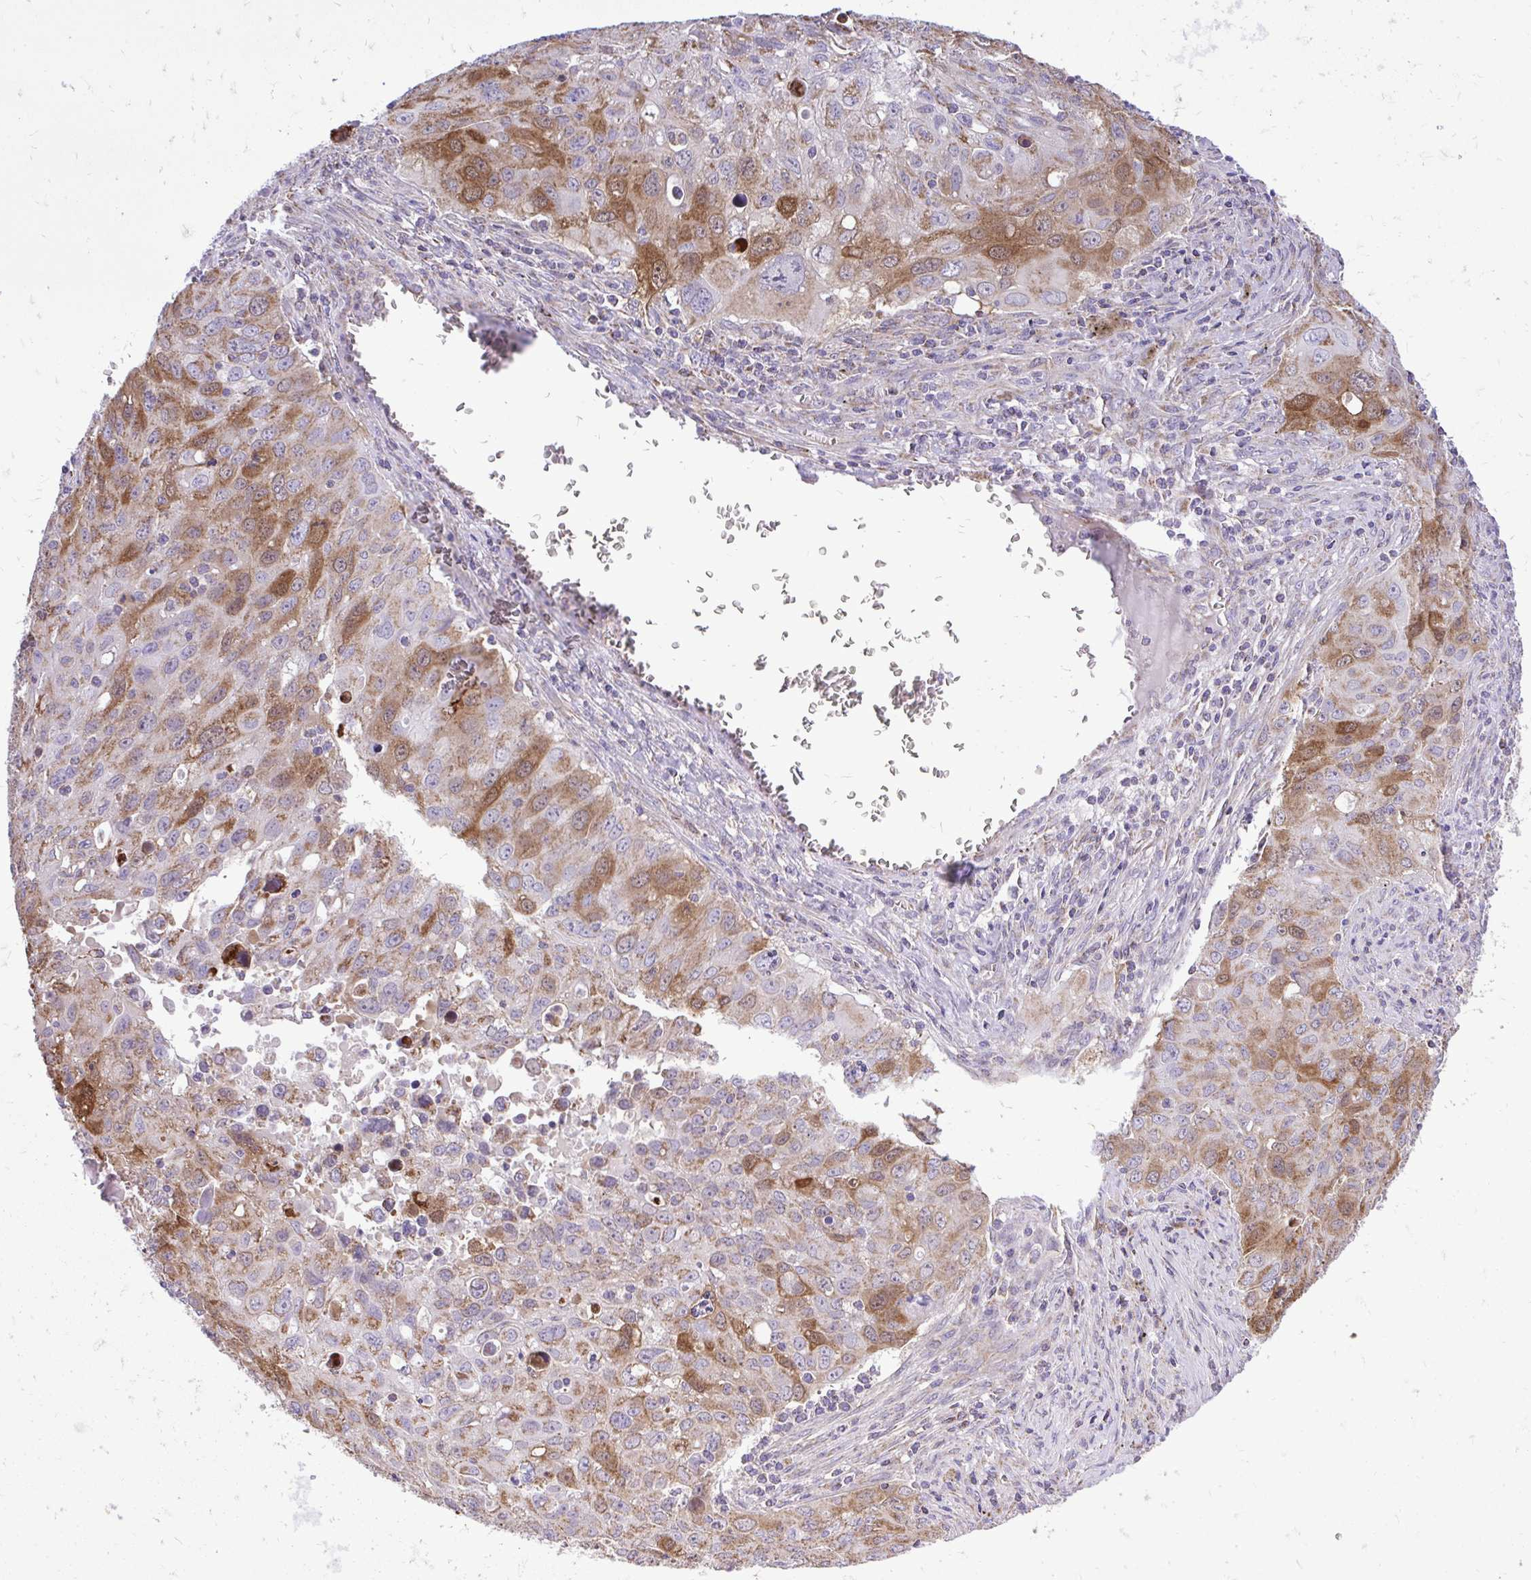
{"staining": {"intensity": "moderate", "quantity": "25%-75%", "location": "cytoplasmic/membranous"}, "tissue": "lung cancer", "cell_type": "Tumor cells", "image_type": "cancer", "snomed": [{"axis": "morphology", "description": "Adenocarcinoma, NOS"}, {"axis": "morphology", "description": "Adenocarcinoma, metastatic, NOS"}, {"axis": "topography", "description": "Lymph node"}, {"axis": "topography", "description": "Lung"}], "caption": "Lung metastatic adenocarcinoma stained for a protein demonstrates moderate cytoplasmic/membranous positivity in tumor cells.", "gene": "UBE2C", "patient": {"sex": "female", "age": 42}}